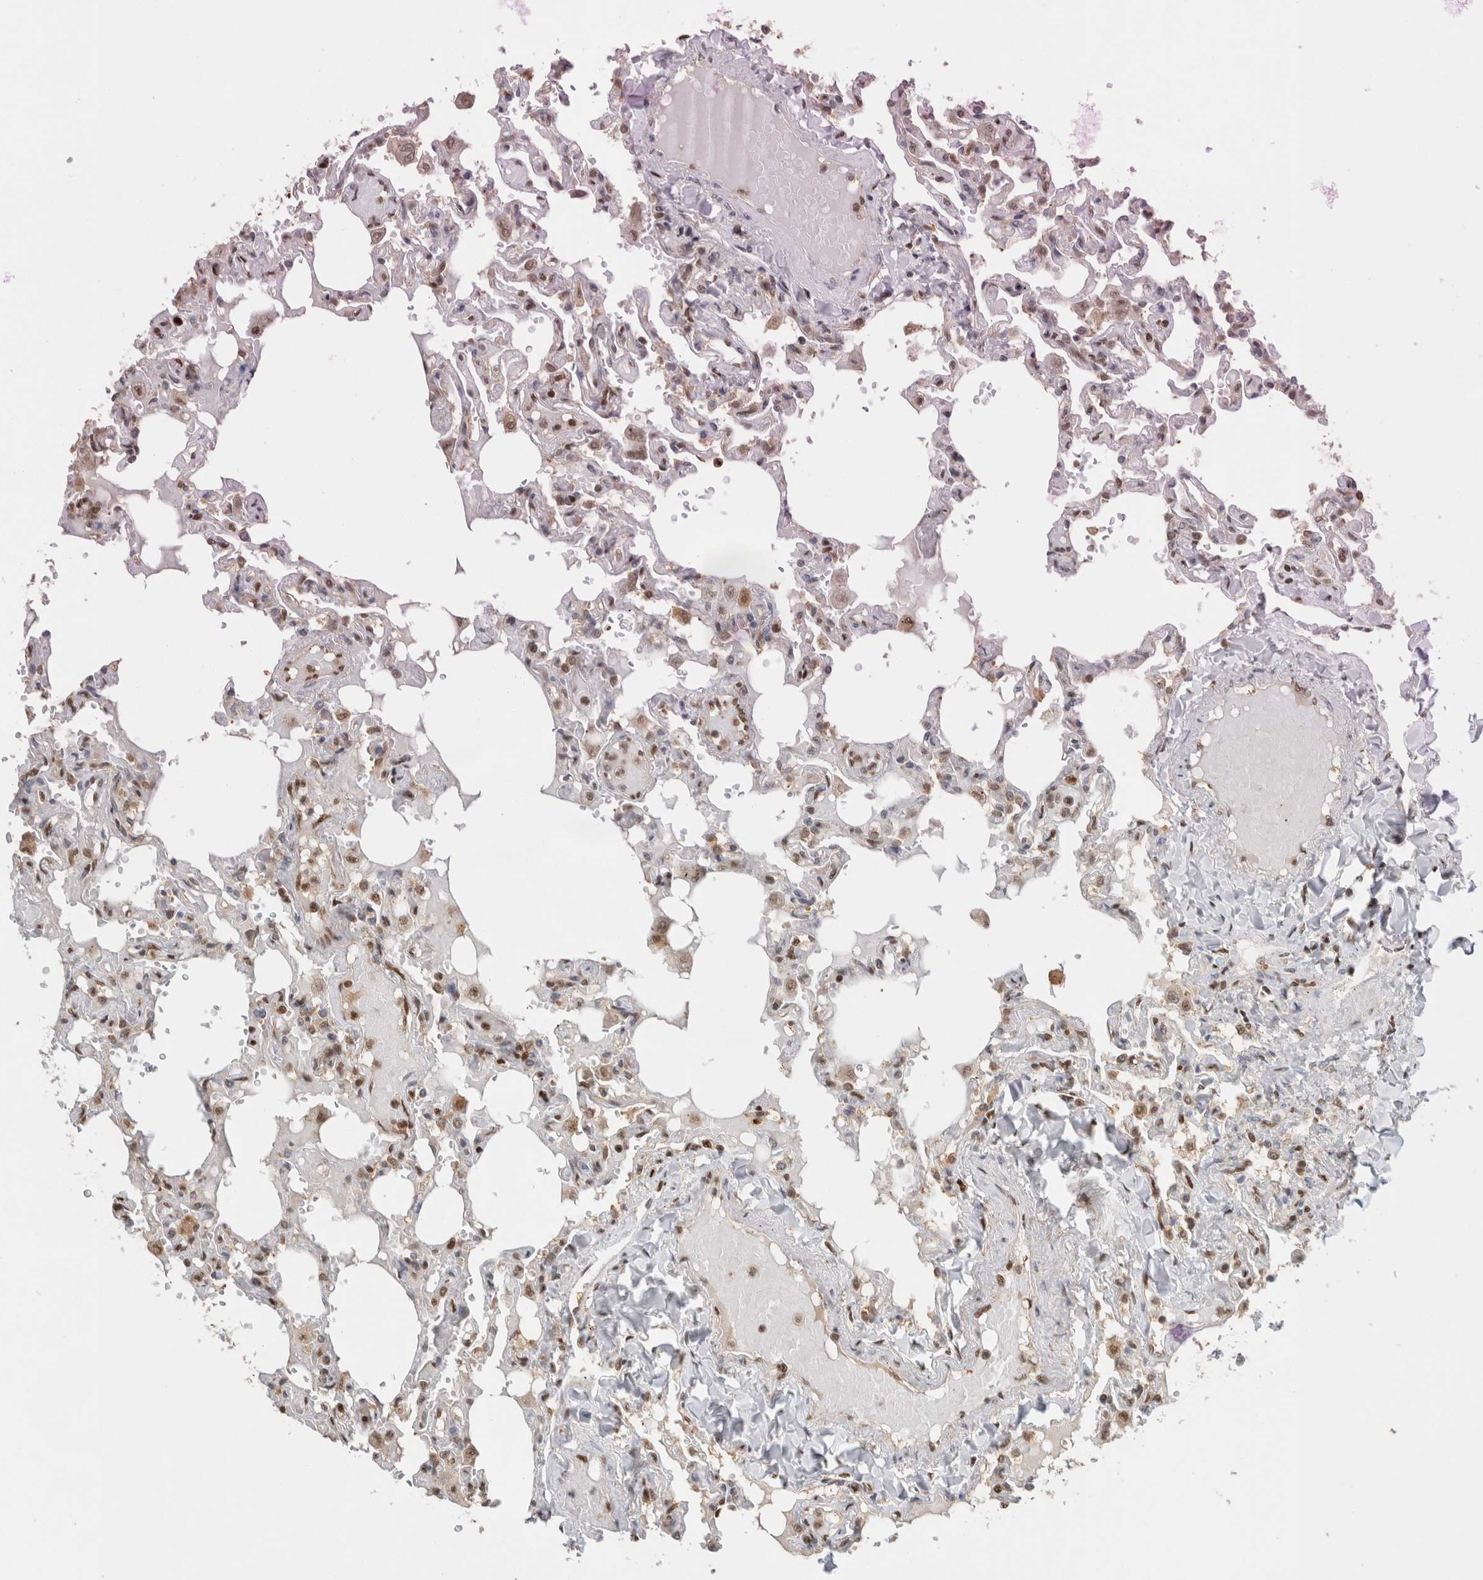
{"staining": {"intensity": "strong", "quantity": "25%-75%", "location": "nuclear"}, "tissue": "lung", "cell_type": "Alveolar cells", "image_type": "normal", "snomed": [{"axis": "morphology", "description": "Normal tissue, NOS"}, {"axis": "topography", "description": "Lung"}], "caption": "Immunohistochemical staining of unremarkable human lung demonstrates strong nuclear protein staining in about 25%-75% of alveolar cells. Nuclei are stained in blue.", "gene": "SNRNP40", "patient": {"sex": "male", "age": 21}}